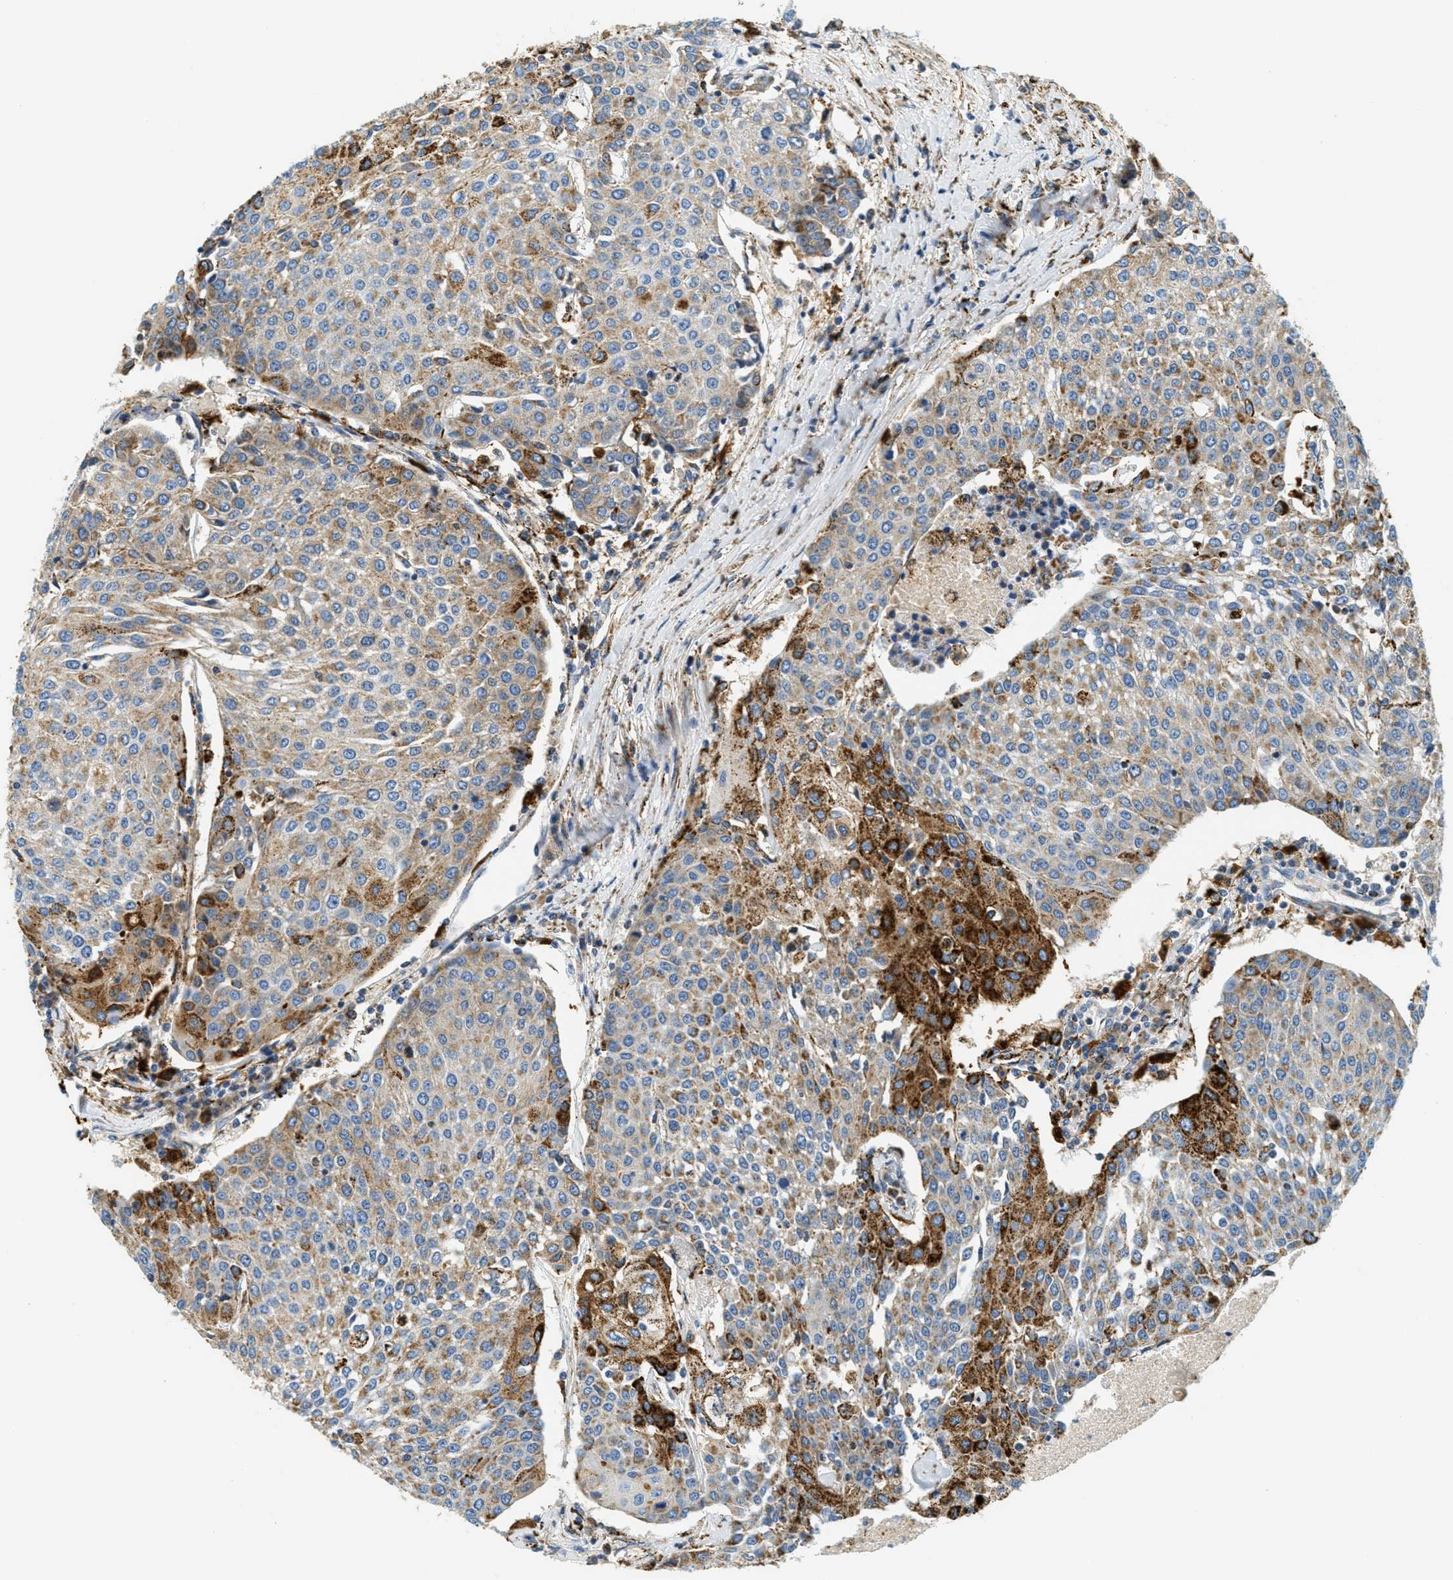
{"staining": {"intensity": "strong", "quantity": "25%-75%", "location": "cytoplasmic/membranous"}, "tissue": "urothelial cancer", "cell_type": "Tumor cells", "image_type": "cancer", "snomed": [{"axis": "morphology", "description": "Urothelial carcinoma, High grade"}, {"axis": "topography", "description": "Urinary bladder"}], "caption": "Urothelial carcinoma (high-grade) stained with a protein marker displays strong staining in tumor cells.", "gene": "HLCS", "patient": {"sex": "female", "age": 85}}